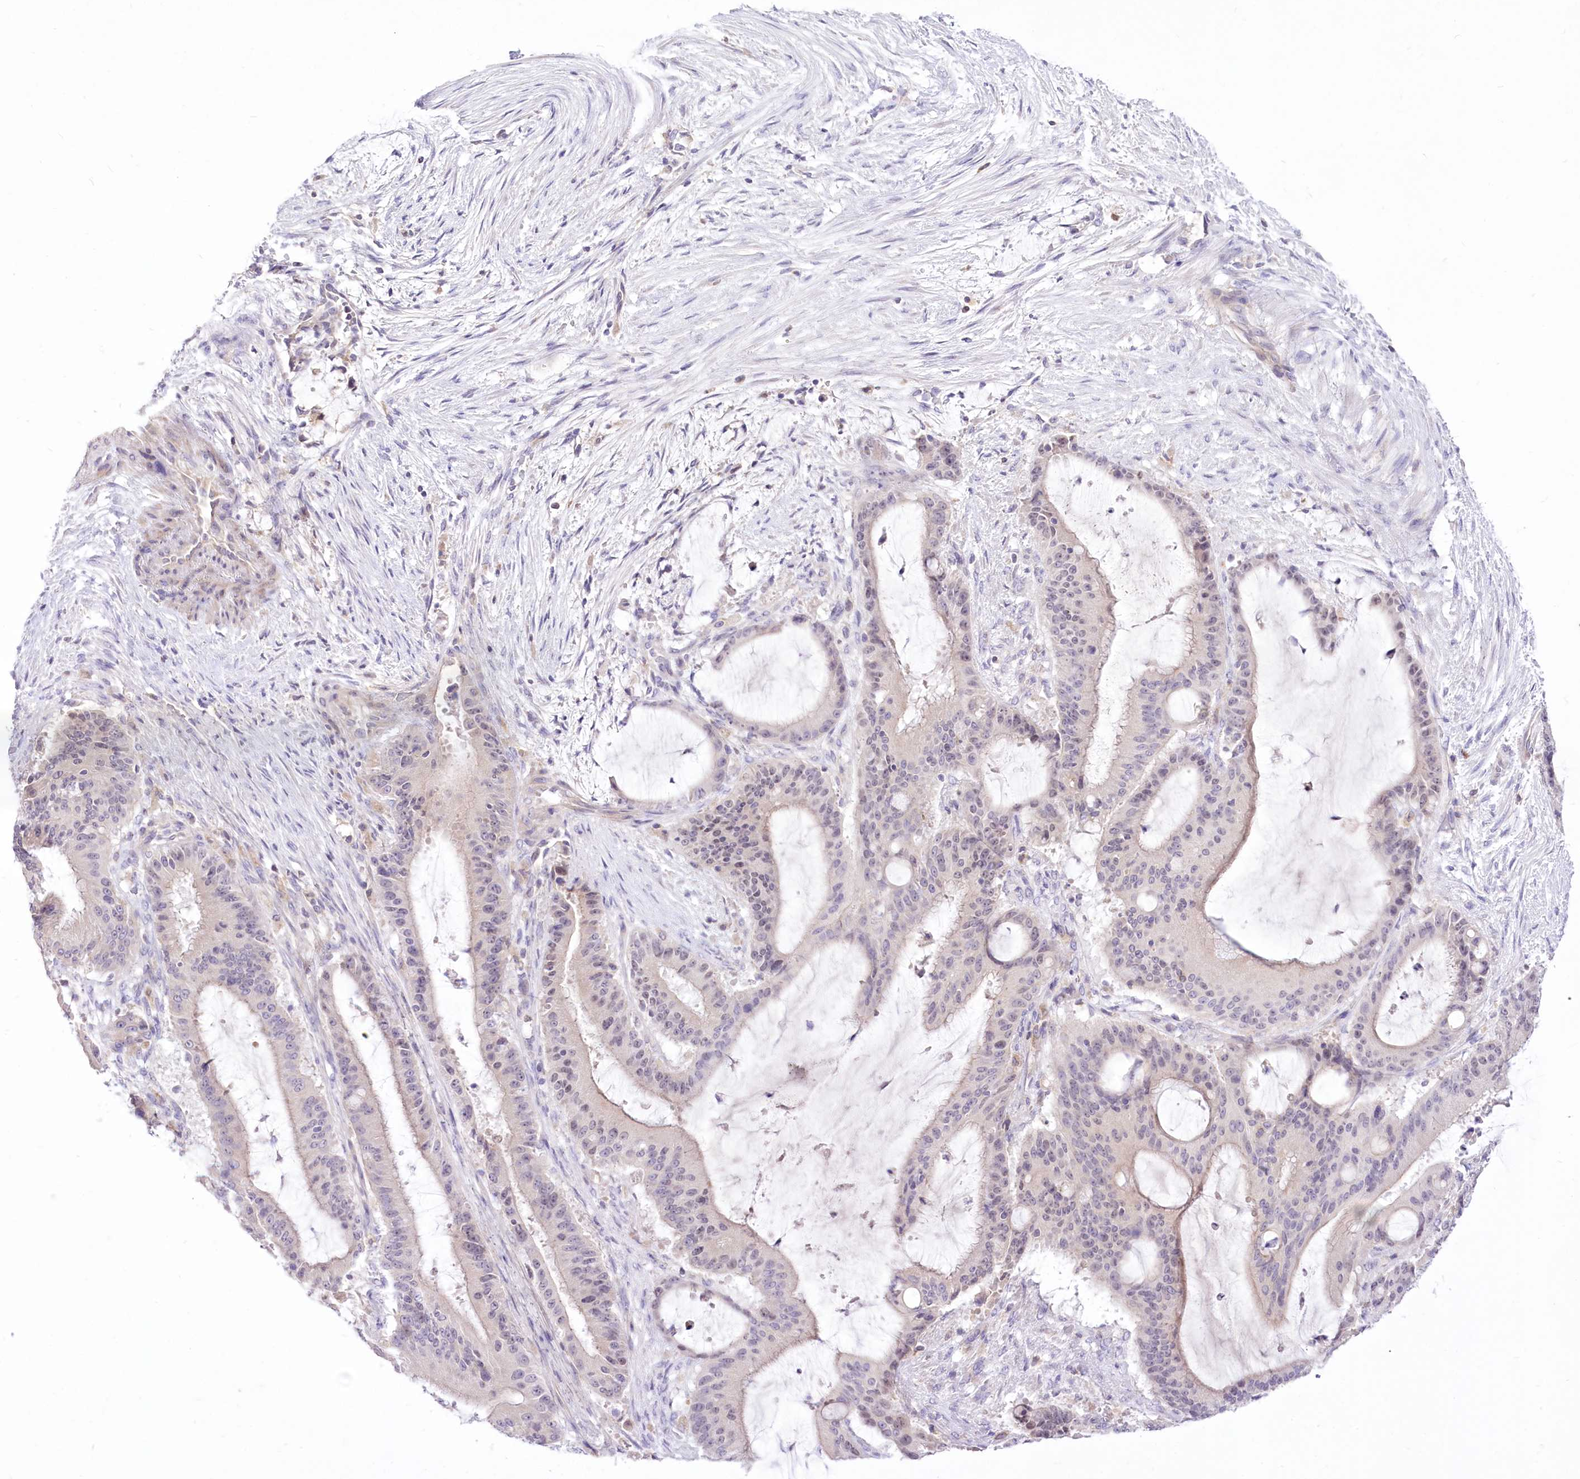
{"staining": {"intensity": "weak", "quantity": "<25%", "location": "cytoplasmic/membranous,nuclear"}, "tissue": "liver cancer", "cell_type": "Tumor cells", "image_type": "cancer", "snomed": [{"axis": "morphology", "description": "Normal tissue, NOS"}, {"axis": "morphology", "description": "Cholangiocarcinoma"}, {"axis": "topography", "description": "Liver"}, {"axis": "topography", "description": "Peripheral nerve tissue"}], "caption": "IHC micrograph of human liver cholangiocarcinoma stained for a protein (brown), which exhibits no staining in tumor cells.", "gene": "HELT", "patient": {"sex": "female", "age": 73}}